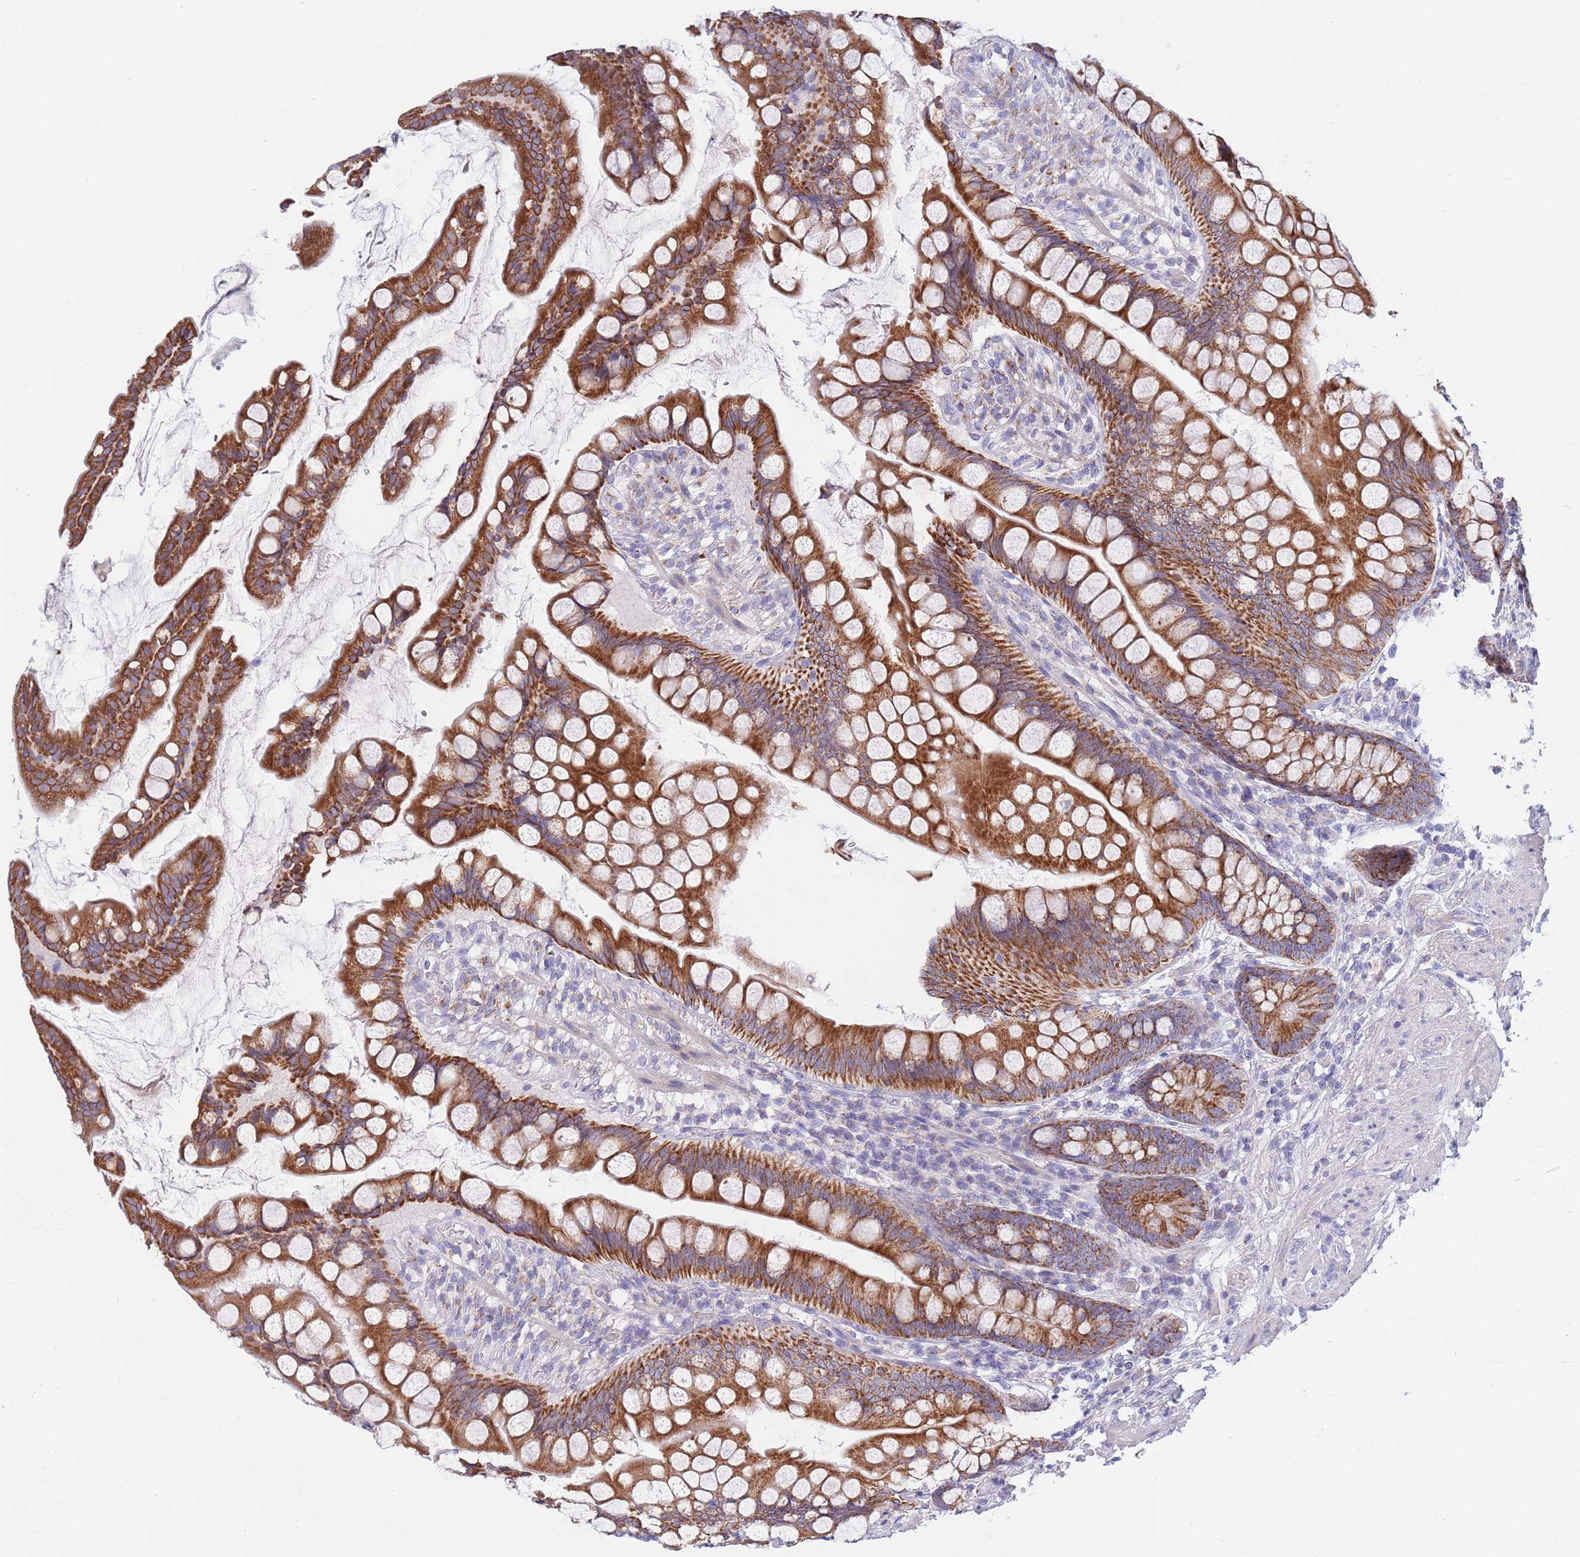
{"staining": {"intensity": "strong", "quantity": ">75%", "location": "cytoplasmic/membranous"}, "tissue": "small intestine", "cell_type": "Glandular cells", "image_type": "normal", "snomed": [{"axis": "morphology", "description": "Normal tissue, NOS"}, {"axis": "topography", "description": "Small intestine"}], "caption": "Small intestine stained with DAB immunohistochemistry exhibits high levels of strong cytoplasmic/membranous expression in about >75% of glandular cells.", "gene": "EMC8", "patient": {"sex": "male", "age": 70}}